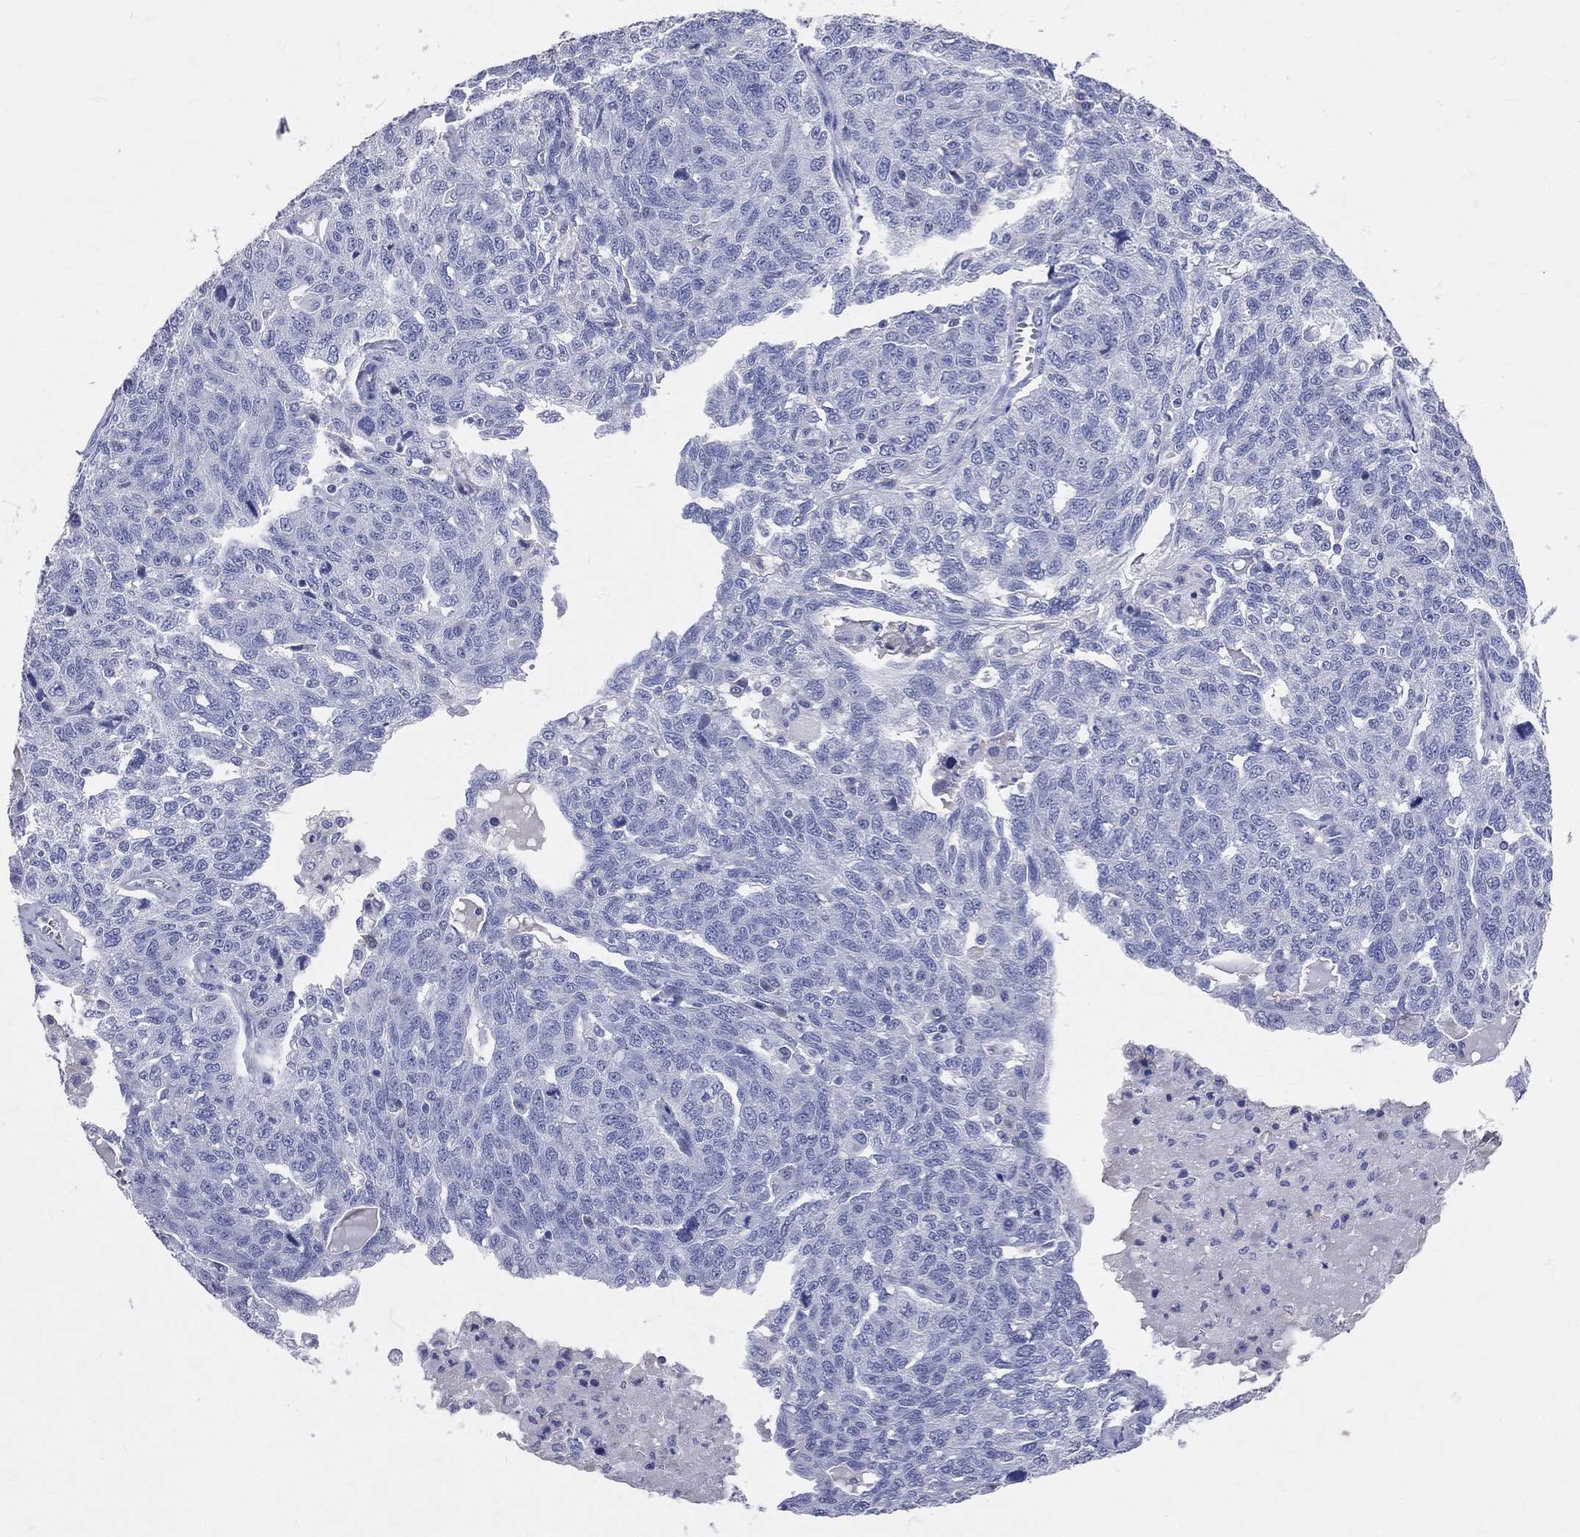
{"staining": {"intensity": "negative", "quantity": "none", "location": "none"}, "tissue": "ovarian cancer", "cell_type": "Tumor cells", "image_type": "cancer", "snomed": [{"axis": "morphology", "description": "Cystadenocarcinoma, serous, NOS"}, {"axis": "topography", "description": "Ovary"}], "caption": "Ovarian cancer (serous cystadenocarcinoma) stained for a protein using IHC demonstrates no expression tumor cells.", "gene": "LAT", "patient": {"sex": "female", "age": 71}}